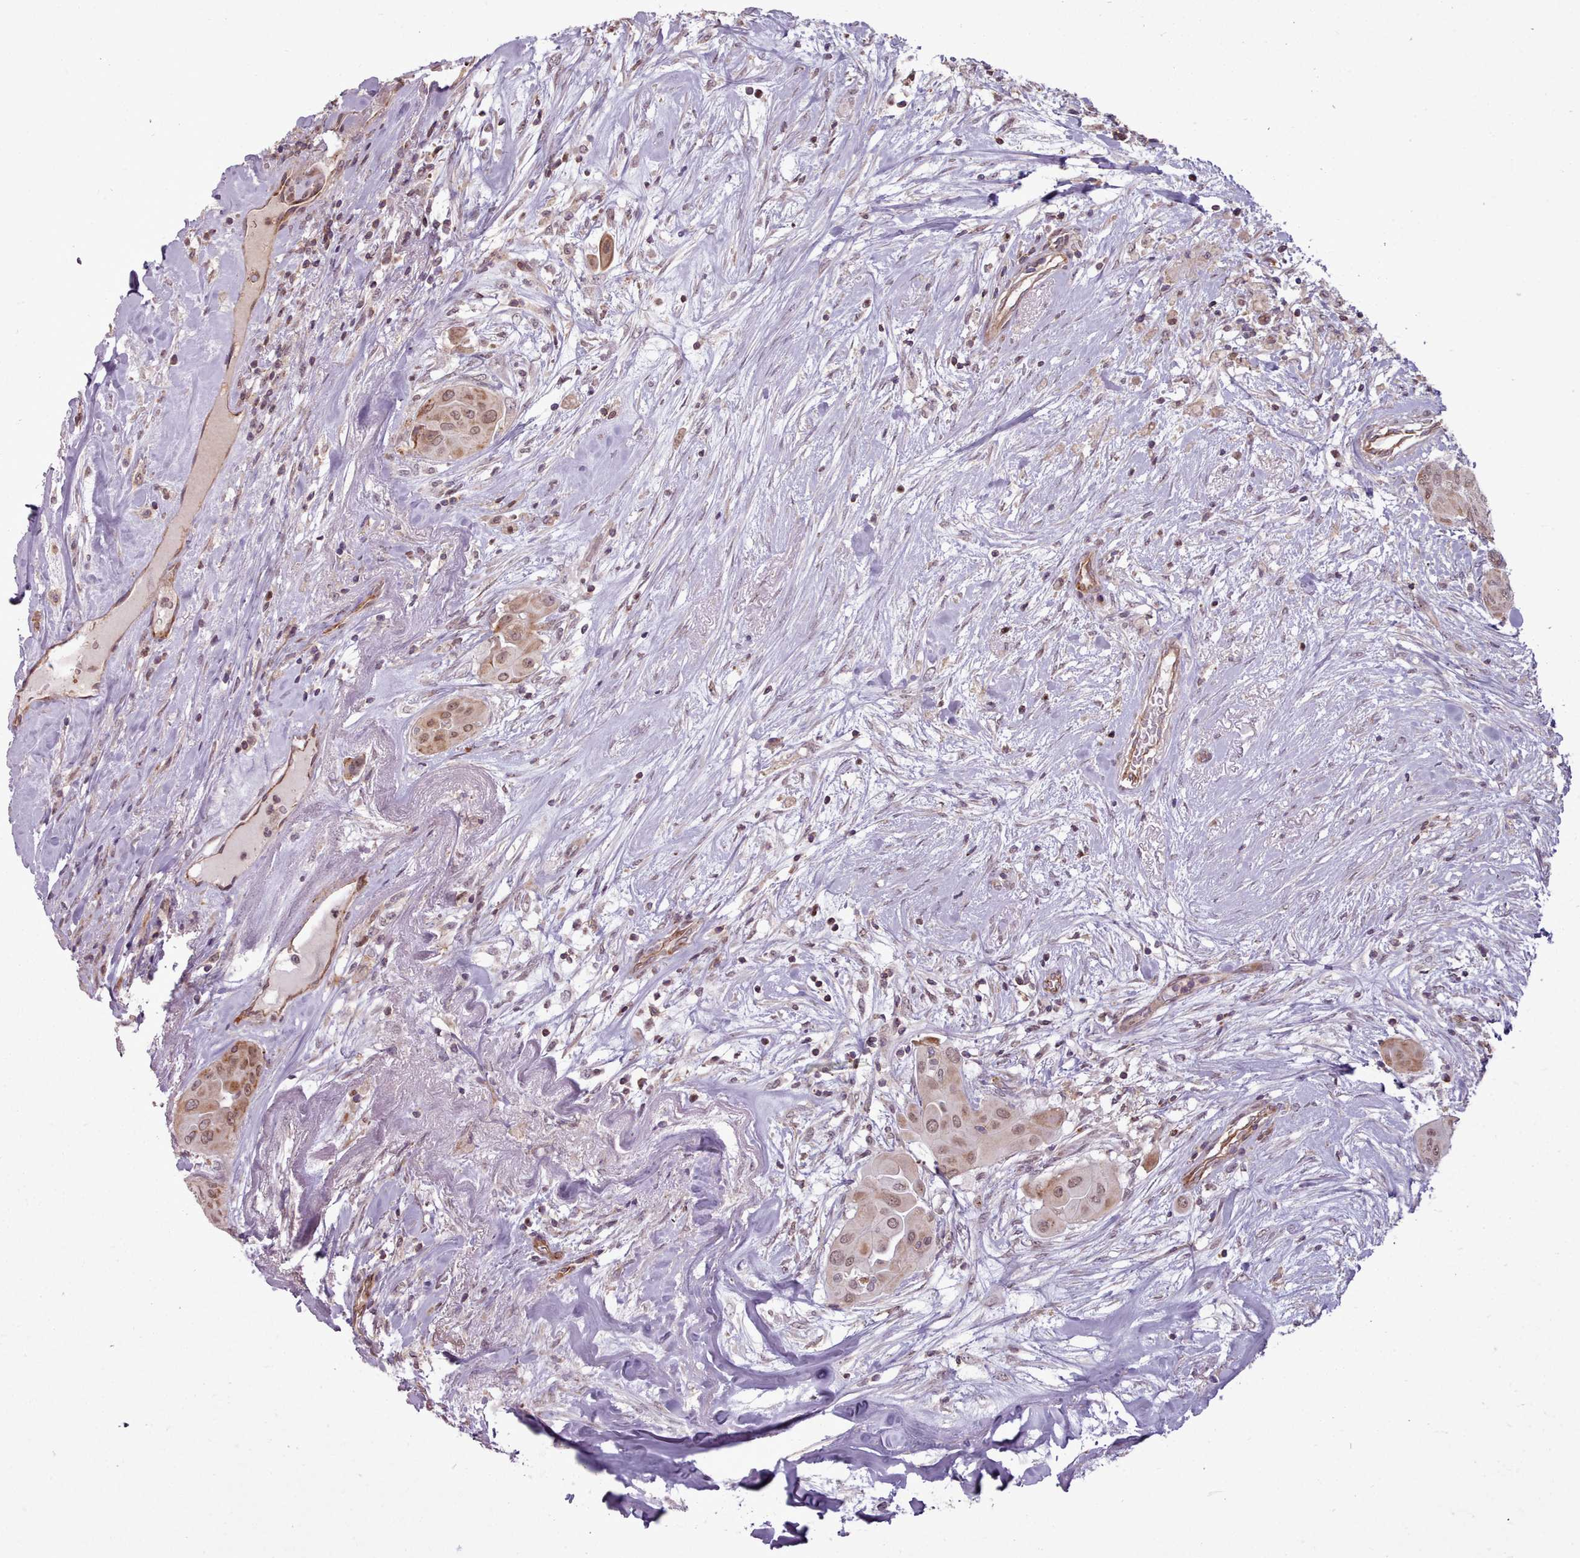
{"staining": {"intensity": "moderate", "quantity": ">75%", "location": "cytoplasmic/membranous,nuclear"}, "tissue": "thyroid cancer", "cell_type": "Tumor cells", "image_type": "cancer", "snomed": [{"axis": "morphology", "description": "Papillary adenocarcinoma, NOS"}, {"axis": "topography", "description": "Thyroid gland"}], "caption": "This photomicrograph displays papillary adenocarcinoma (thyroid) stained with IHC to label a protein in brown. The cytoplasmic/membranous and nuclear of tumor cells show moderate positivity for the protein. Nuclei are counter-stained blue.", "gene": "ZMYM4", "patient": {"sex": "female", "age": 59}}